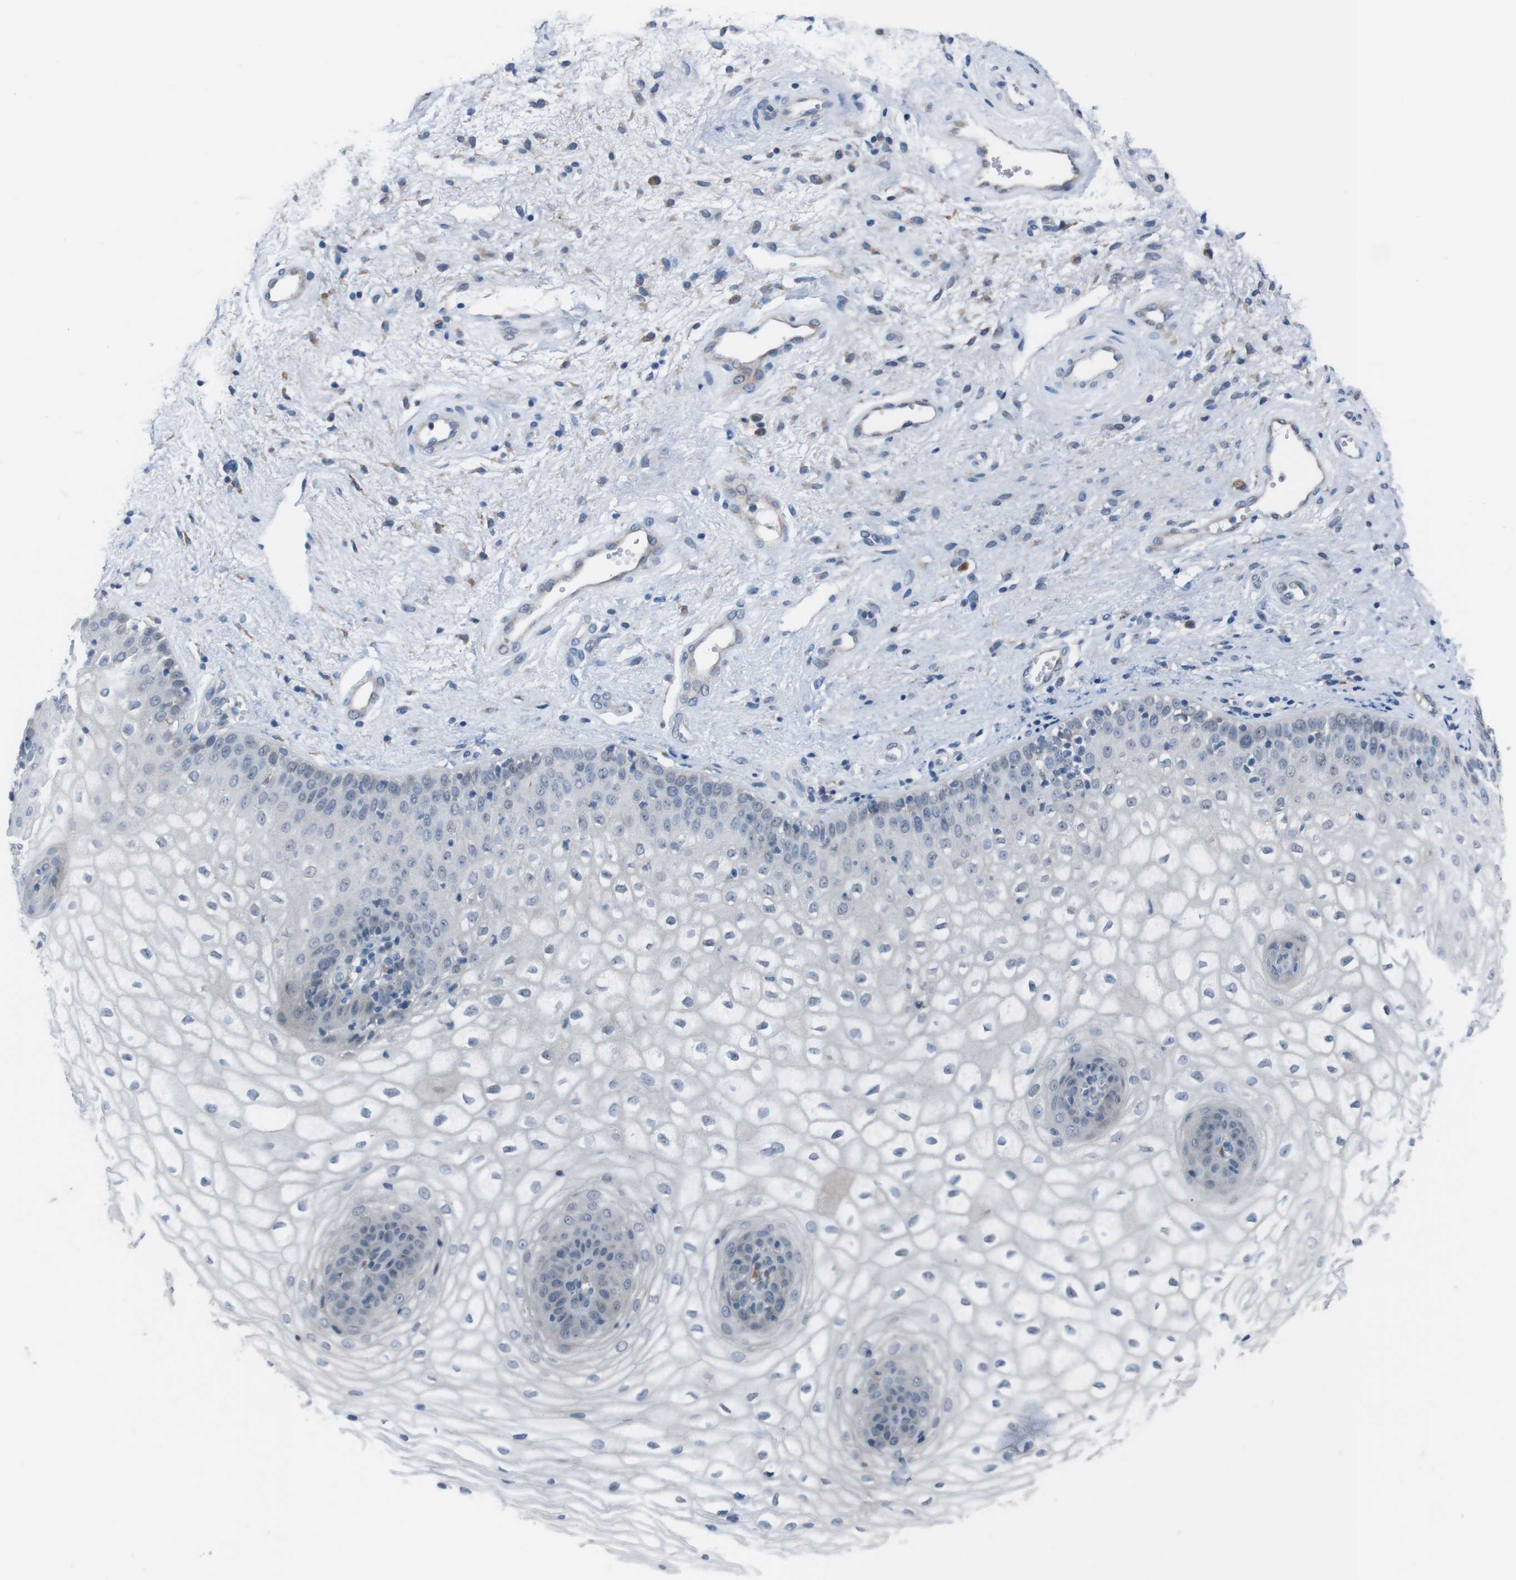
{"staining": {"intensity": "negative", "quantity": "none", "location": "none"}, "tissue": "vagina", "cell_type": "Squamous epithelial cells", "image_type": "normal", "snomed": [{"axis": "morphology", "description": "Normal tissue, NOS"}, {"axis": "topography", "description": "Vagina"}], "caption": "Vagina stained for a protein using immunohistochemistry demonstrates no expression squamous epithelial cells.", "gene": "CDH22", "patient": {"sex": "female", "age": 34}}